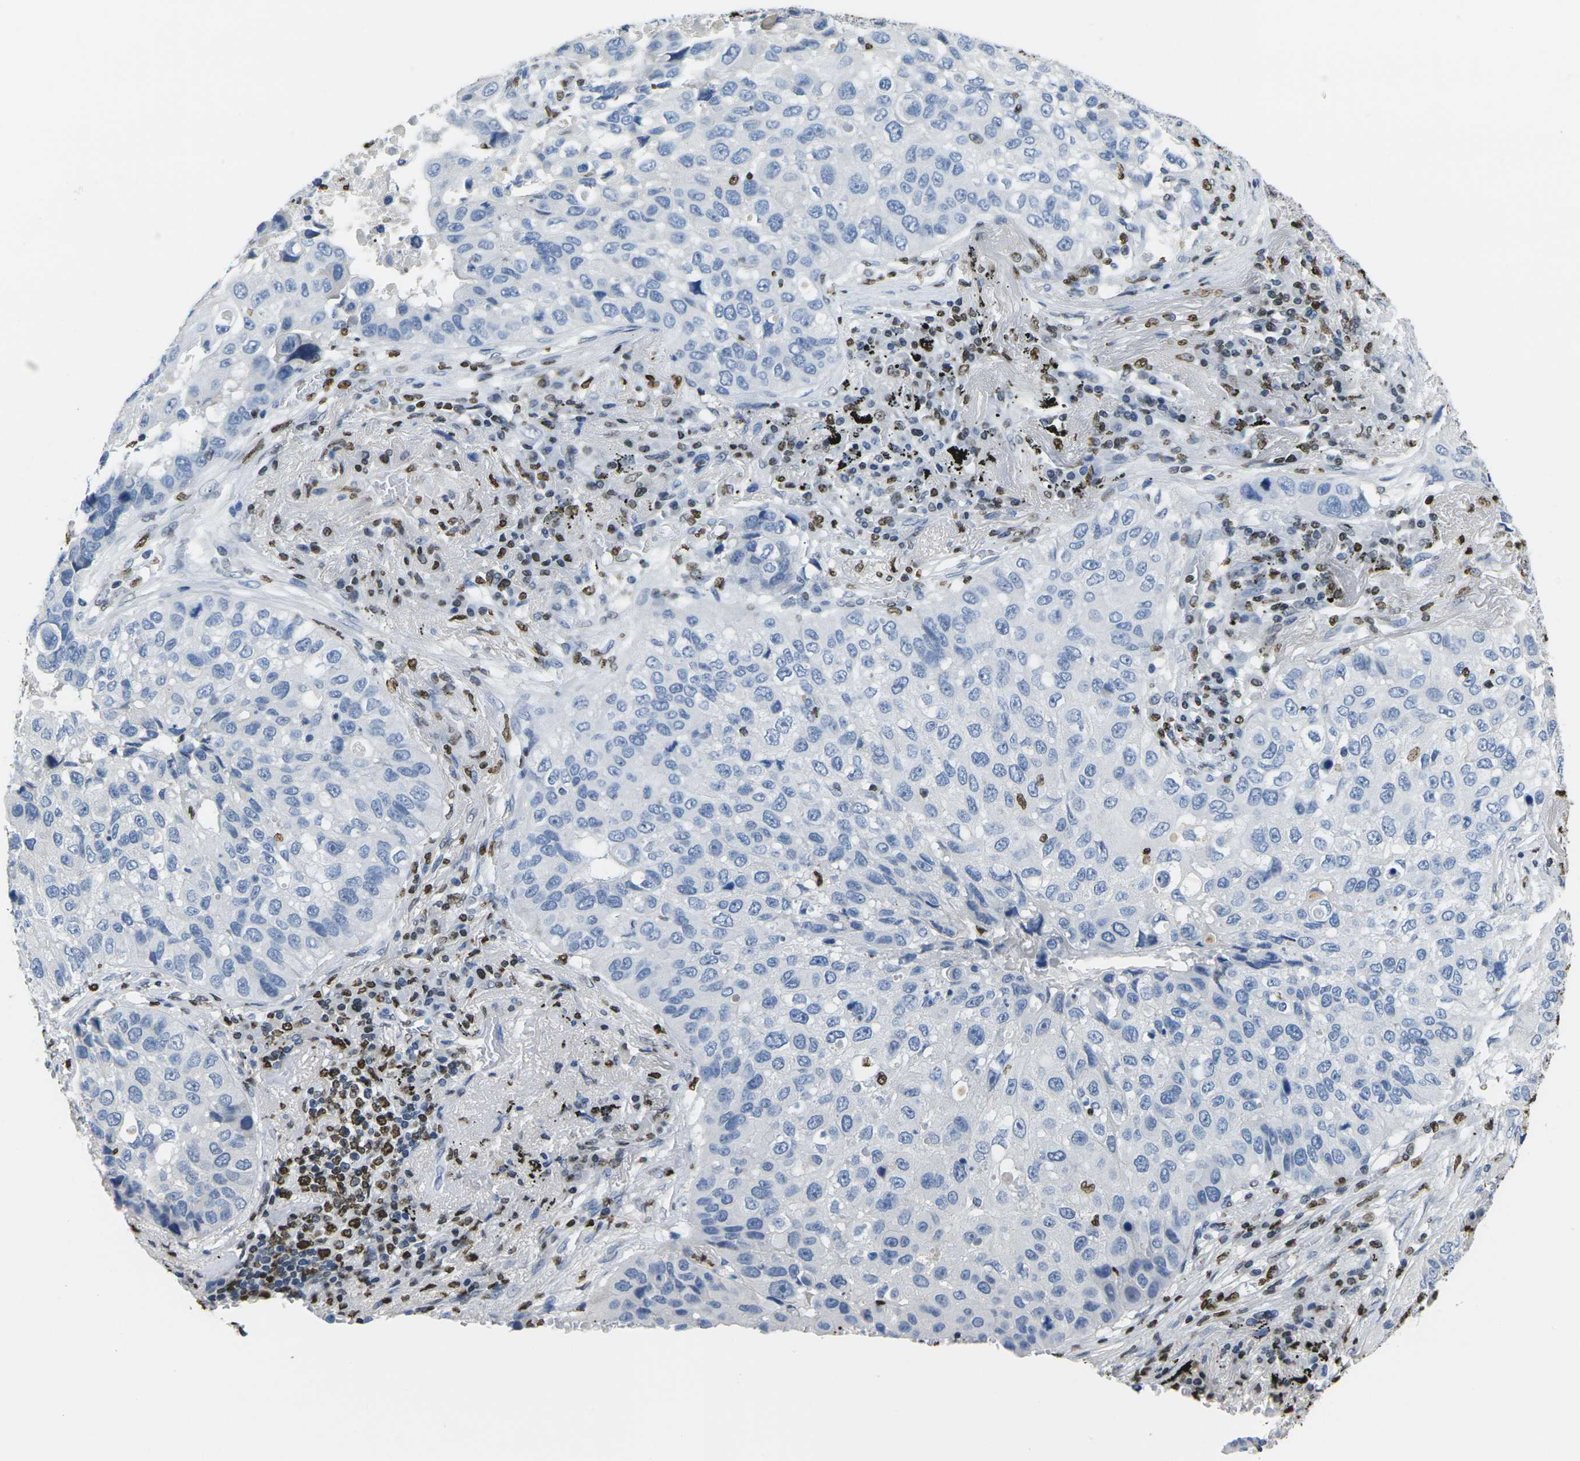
{"staining": {"intensity": "negative", "quantity": "none", "location": "none"}, "tissue": "lung cancer", "cell_type": "Tumor cells", "image_type": "cancer", "snomed": [{"axis": "morphology", "description": "Squamous cell carcinoma, NOS"}, {"axis": "topography", "description": "Lung"}], "caption": "Lung squamous cell carcinoma stained for a protein using IHC exhibits no positivity tumor cells.", "gene": "DRAXIN", "patient": {"sex": "male", "age": 57}}